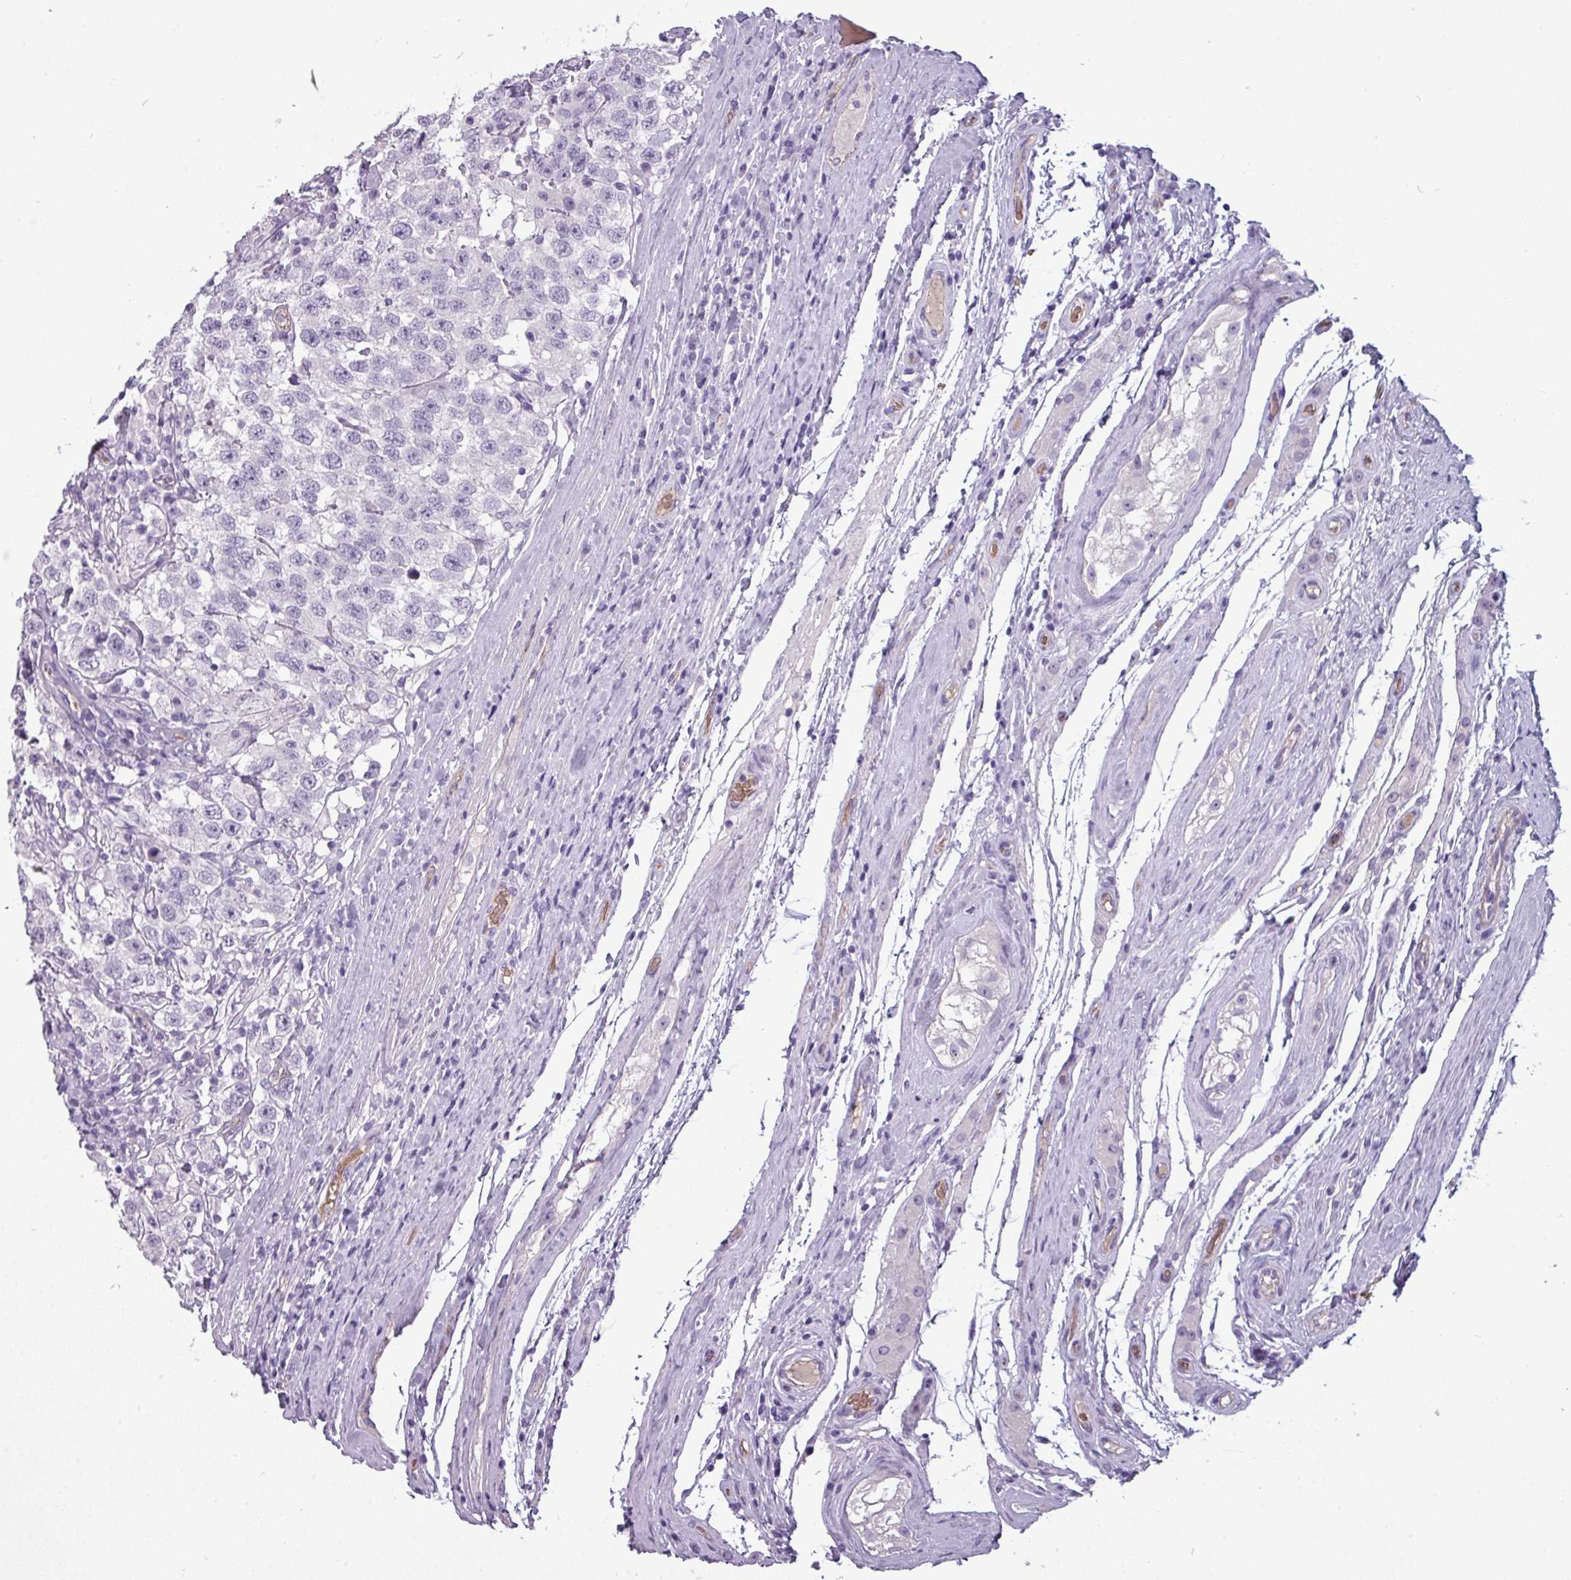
{"staining": {"intensity": "negative", "quantity": "none", "location": "none"}, "tissue": "testis cancer", "cell_type": "Tumor cells", "image_type": "cancer", "snomed": [{"axis": "morphology", "description": "Seminoma, NOS"}, {"axis": "topography", "description": "Testis"}], "caption": "Protein analysis of testis cancer reveals no significant expression in tumor cells. (Brightfield microscopy of DAB (3,3'-diaminobenzidine) IHC at high magnification).", "gene": "AREL1", "patient": {"sex": "male", "age": 41}}